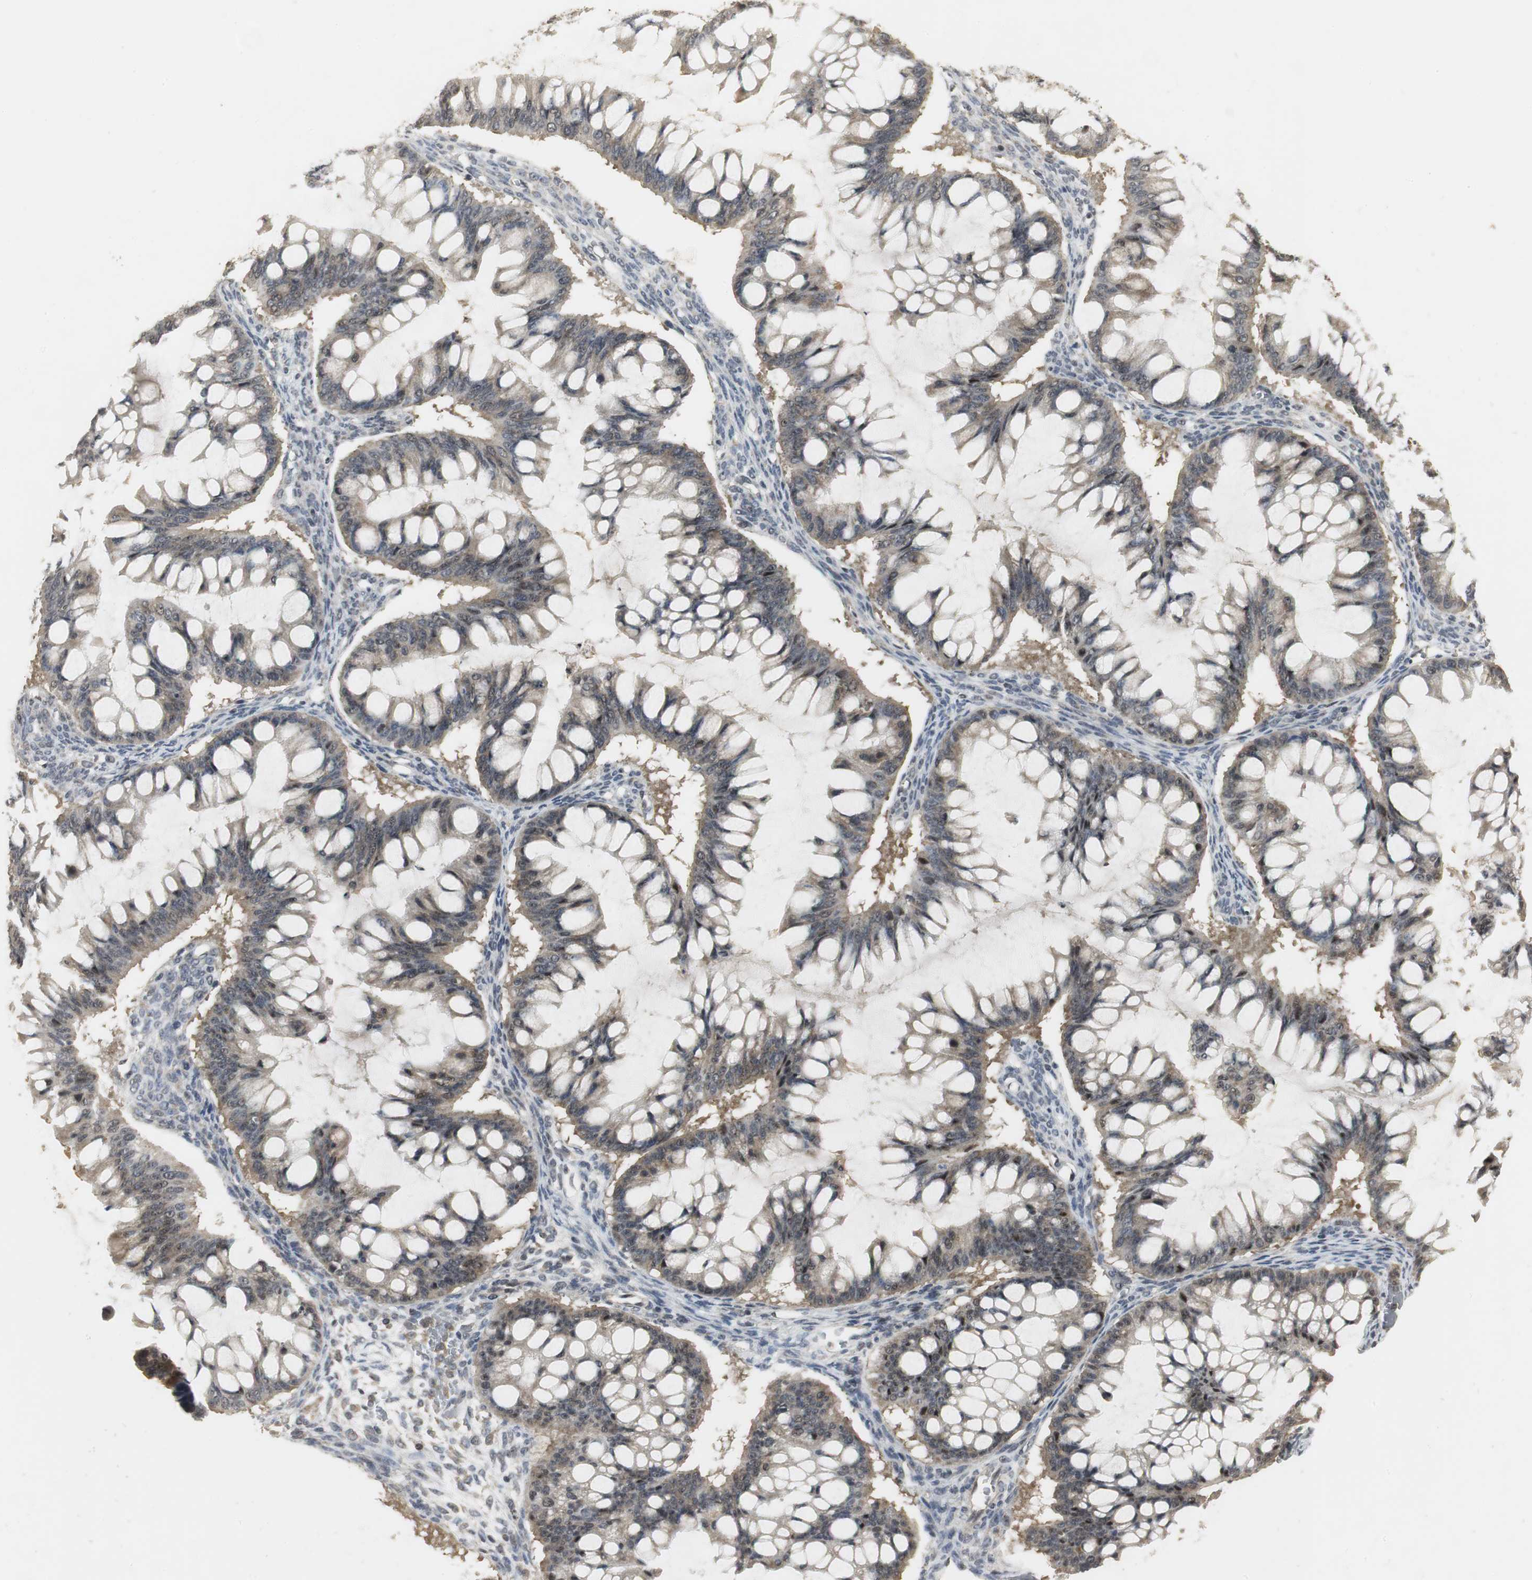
{"staining": {"intensity": "weak", "quantity": "<25%", "location": "cytoplasmic/membranous"}, "tissue": "ovarian cancer", "cell_type": "Tumor cells", "image_type": "cancer", "snomed": [{"axis": "morphology", "description": "Cystadenocarcinoma, mucinous, NOS"}, {"axis": "topography", "description": "Ovary"}], "caption": "IHC histopathology image of neoplastic tissue: ovarian mucinous cystadenocarcinoma stained with DAB shows no significant protein staining in tumor cells.", "gene": "ELOA", "patient": {"sex": "female", "age": 73}}